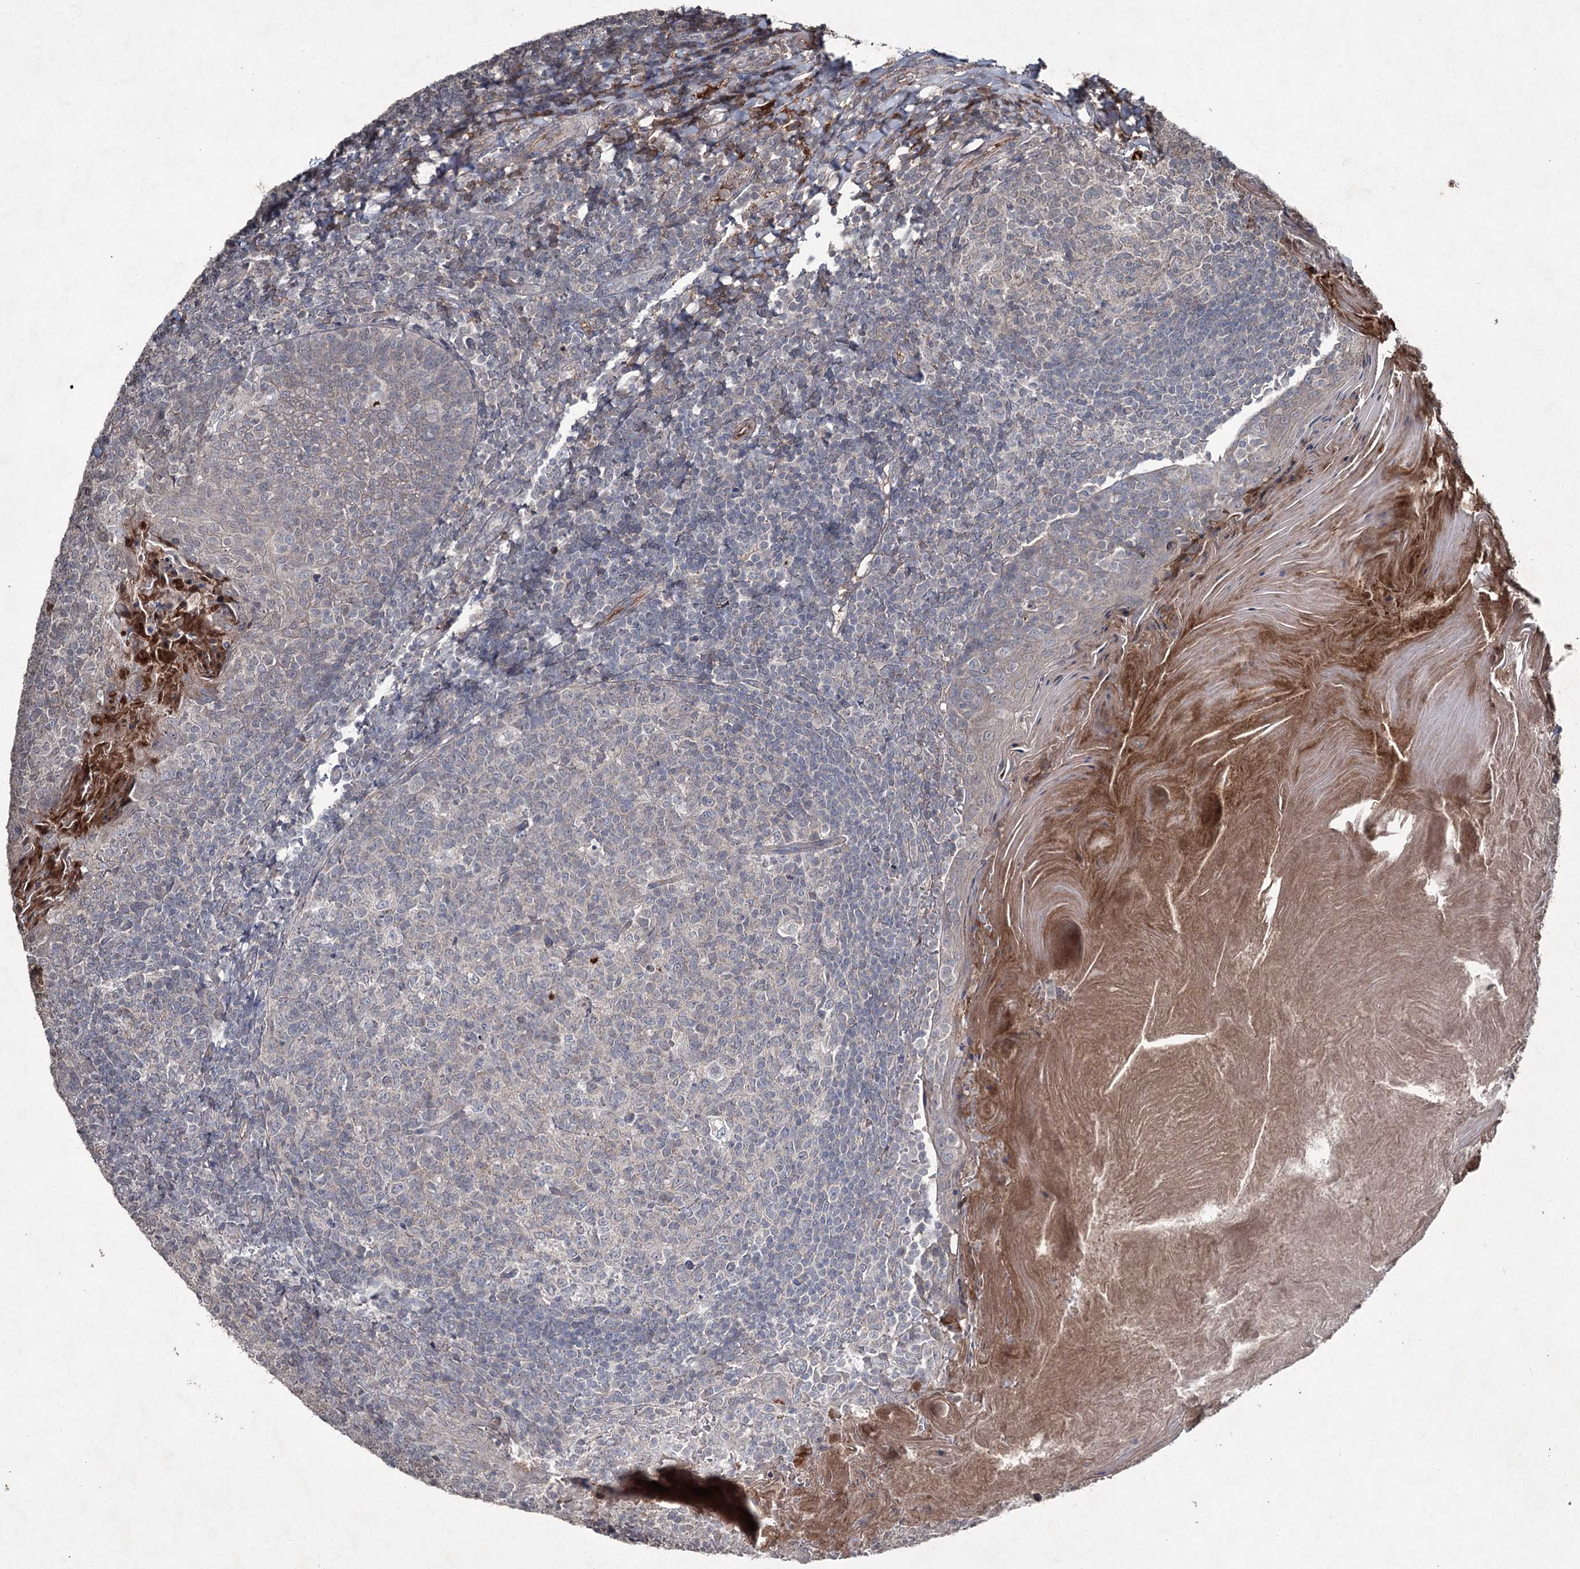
{"staining": {"intensity": "negative", "quantity": "none", "location": "none"}, "tissue": "tonsil", "cell_type": "Germinal center cells", "image_type": "normal", "snomed": [{"axis": "morphology", "description": "Normal tissue, NOS"}, {"axis": "topography", "description": "Tonsil"}], "caption": "The IHC histopathology image has no significant staining in germinal center cells of tonsil. Nuclei are stained in blue.", "gene": "PGLYRP2", "patient": {"sex": "female", "age": 19}}